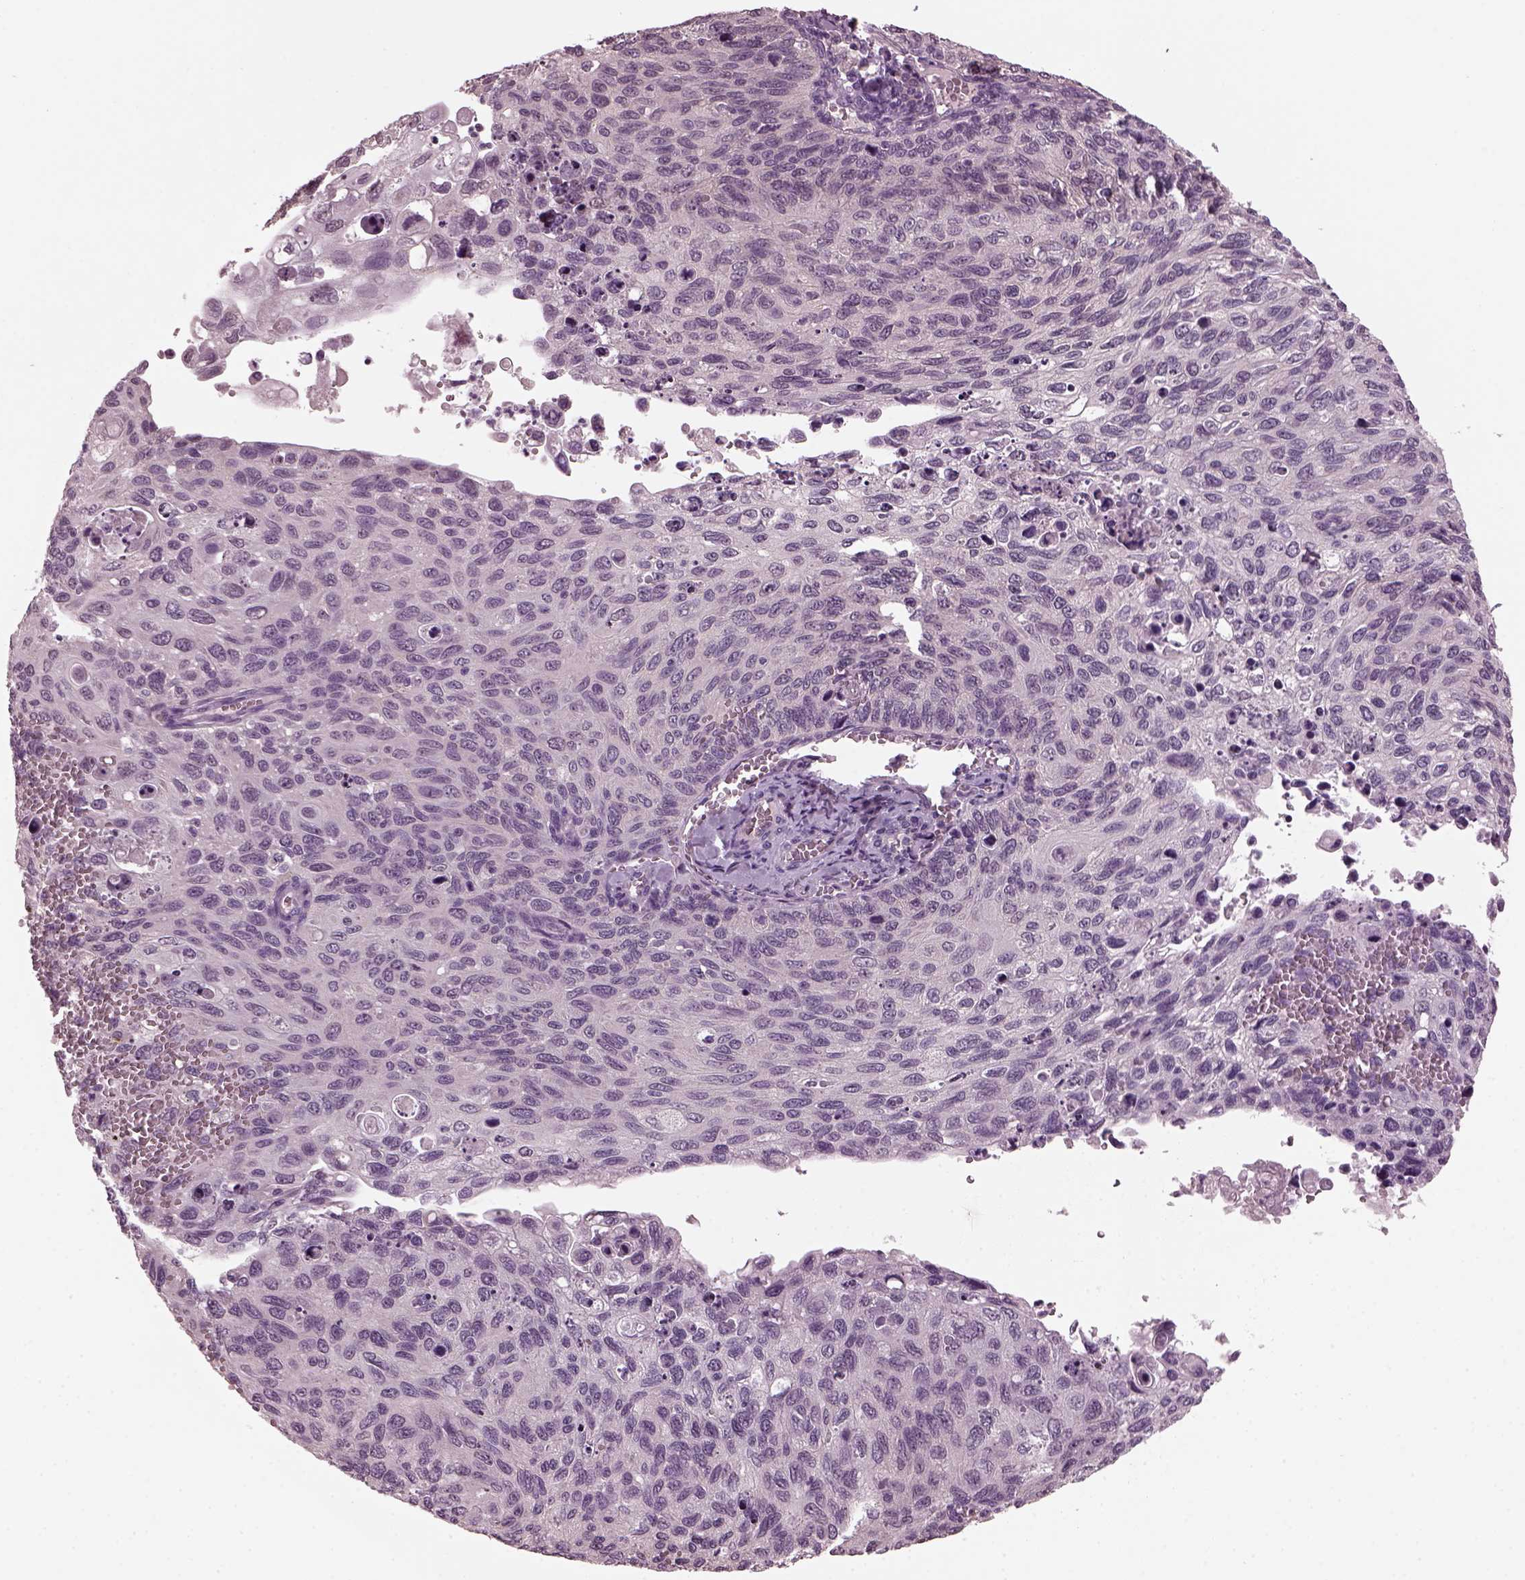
{"staining": {"intensity": "negative", "quantity": "none", "location": "none"}, "tissue": "cervical cancer", "cell_type": "Tumor cells", "image_type": "cancer", "snomed": [{"axis": "morphology", "description": "Squamous cell carcinoma, NOS"}, {"axis": "topography", "description": "Cervix"}], "caption": "Human cervical cancer (squamous cell carcinoma) stained for a protein using immunohistochemistry shows no staining in tumor cells.", "gene": "CLCN4", "patient": {"sex": "female", "age": 70}}